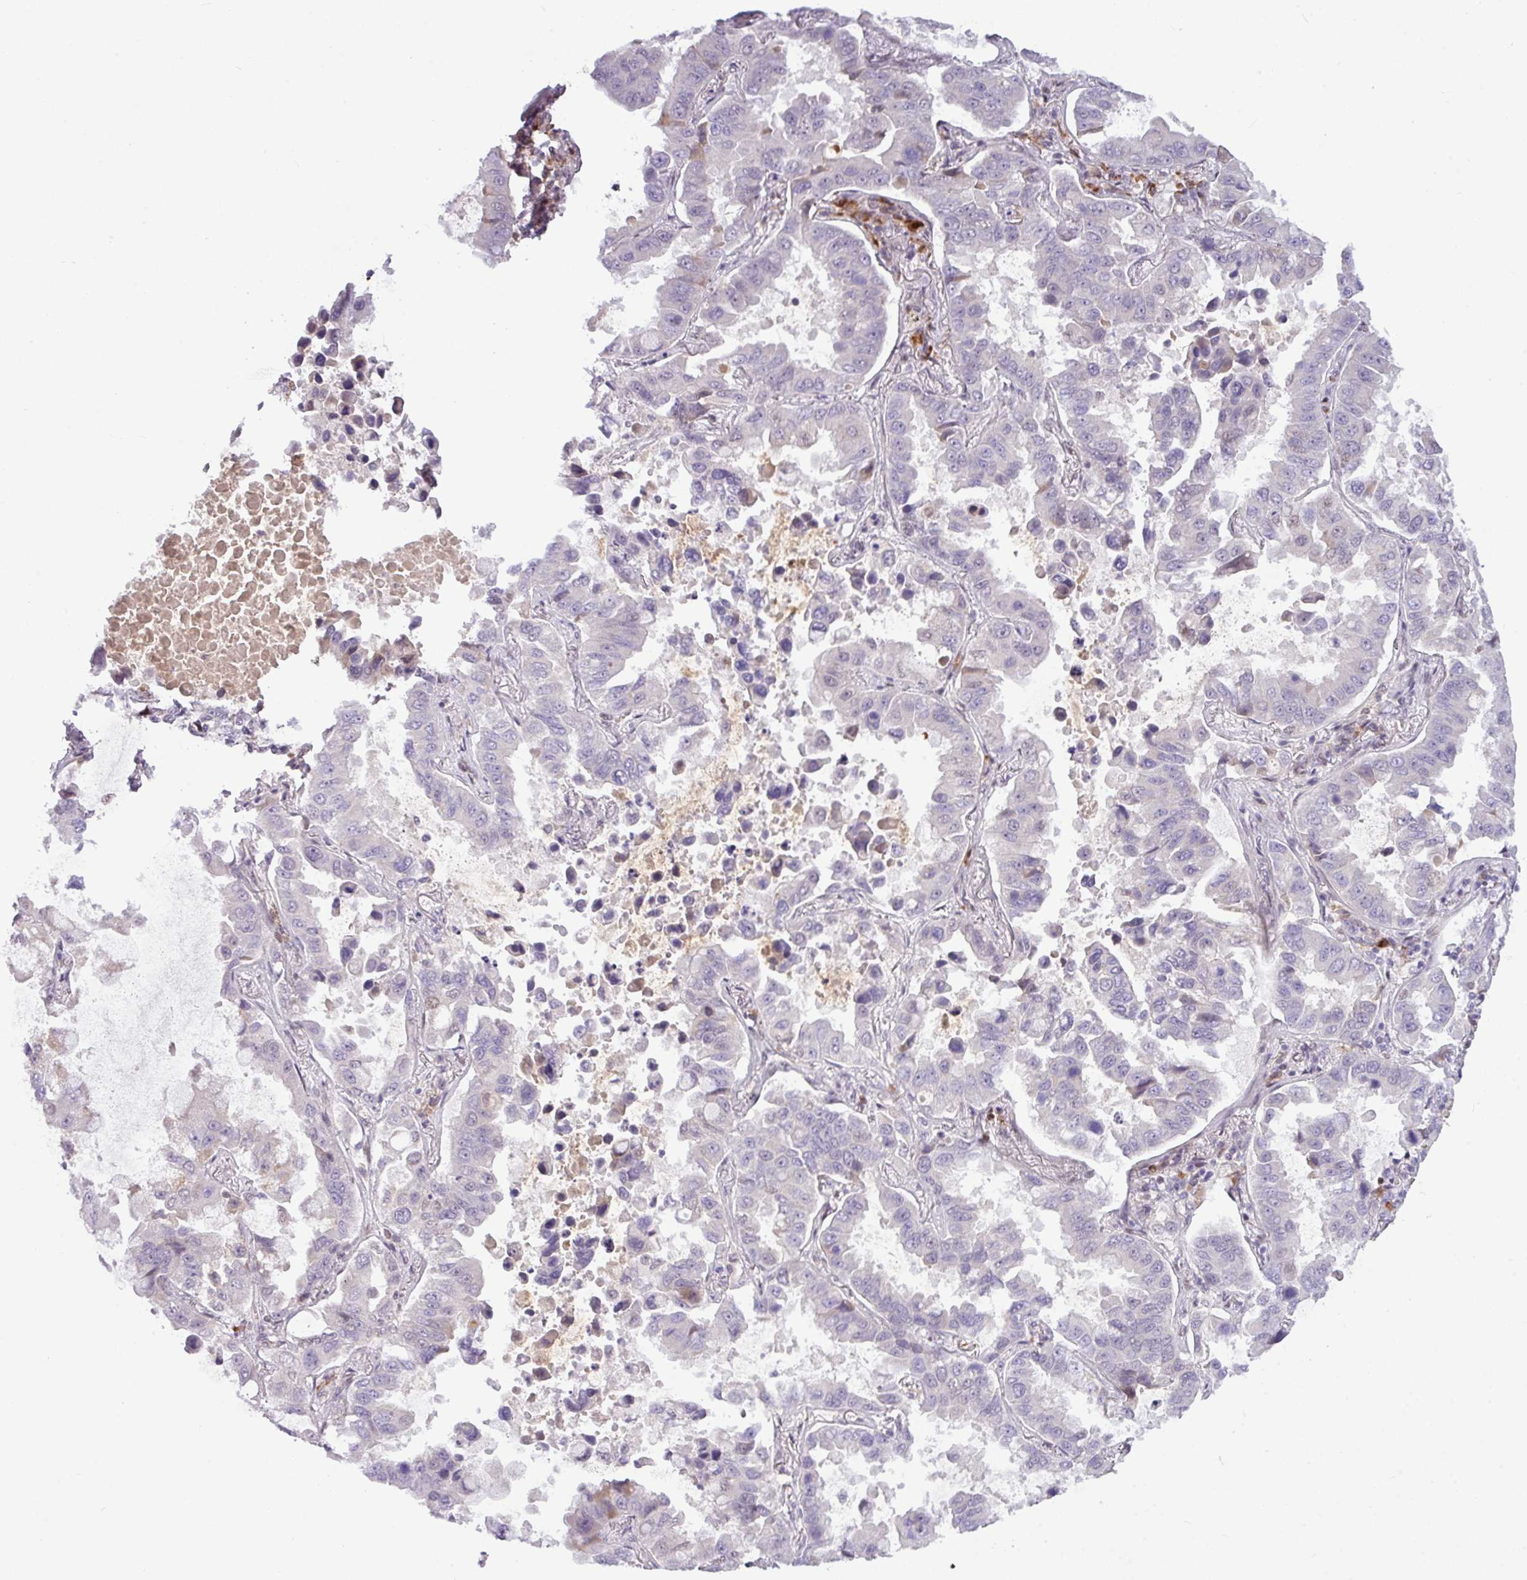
{"staining": {"intensity": "weak", "quantity": "<25%", "location": "cytoplasmic/membranous"}, "tissue": "lung cancer", "cell_type": "Tumor cells", "image_type": "cancer", "snomed": [{"axis": "morphology", "description": "Adenocarcinoma, NOS"}, {"axis": "topography", "description": "Lung"}], "caption": "Immunohistochemistry (IHC) image of neoplastic tissue: human lung cancer (adenocarcinoma) stained with DAB (3,3'-diaminobenzidine) shows no significant protein expression in tumor cells.", "gene": "SLC66A2", "patient": {"sex": "male", "age": 64}}